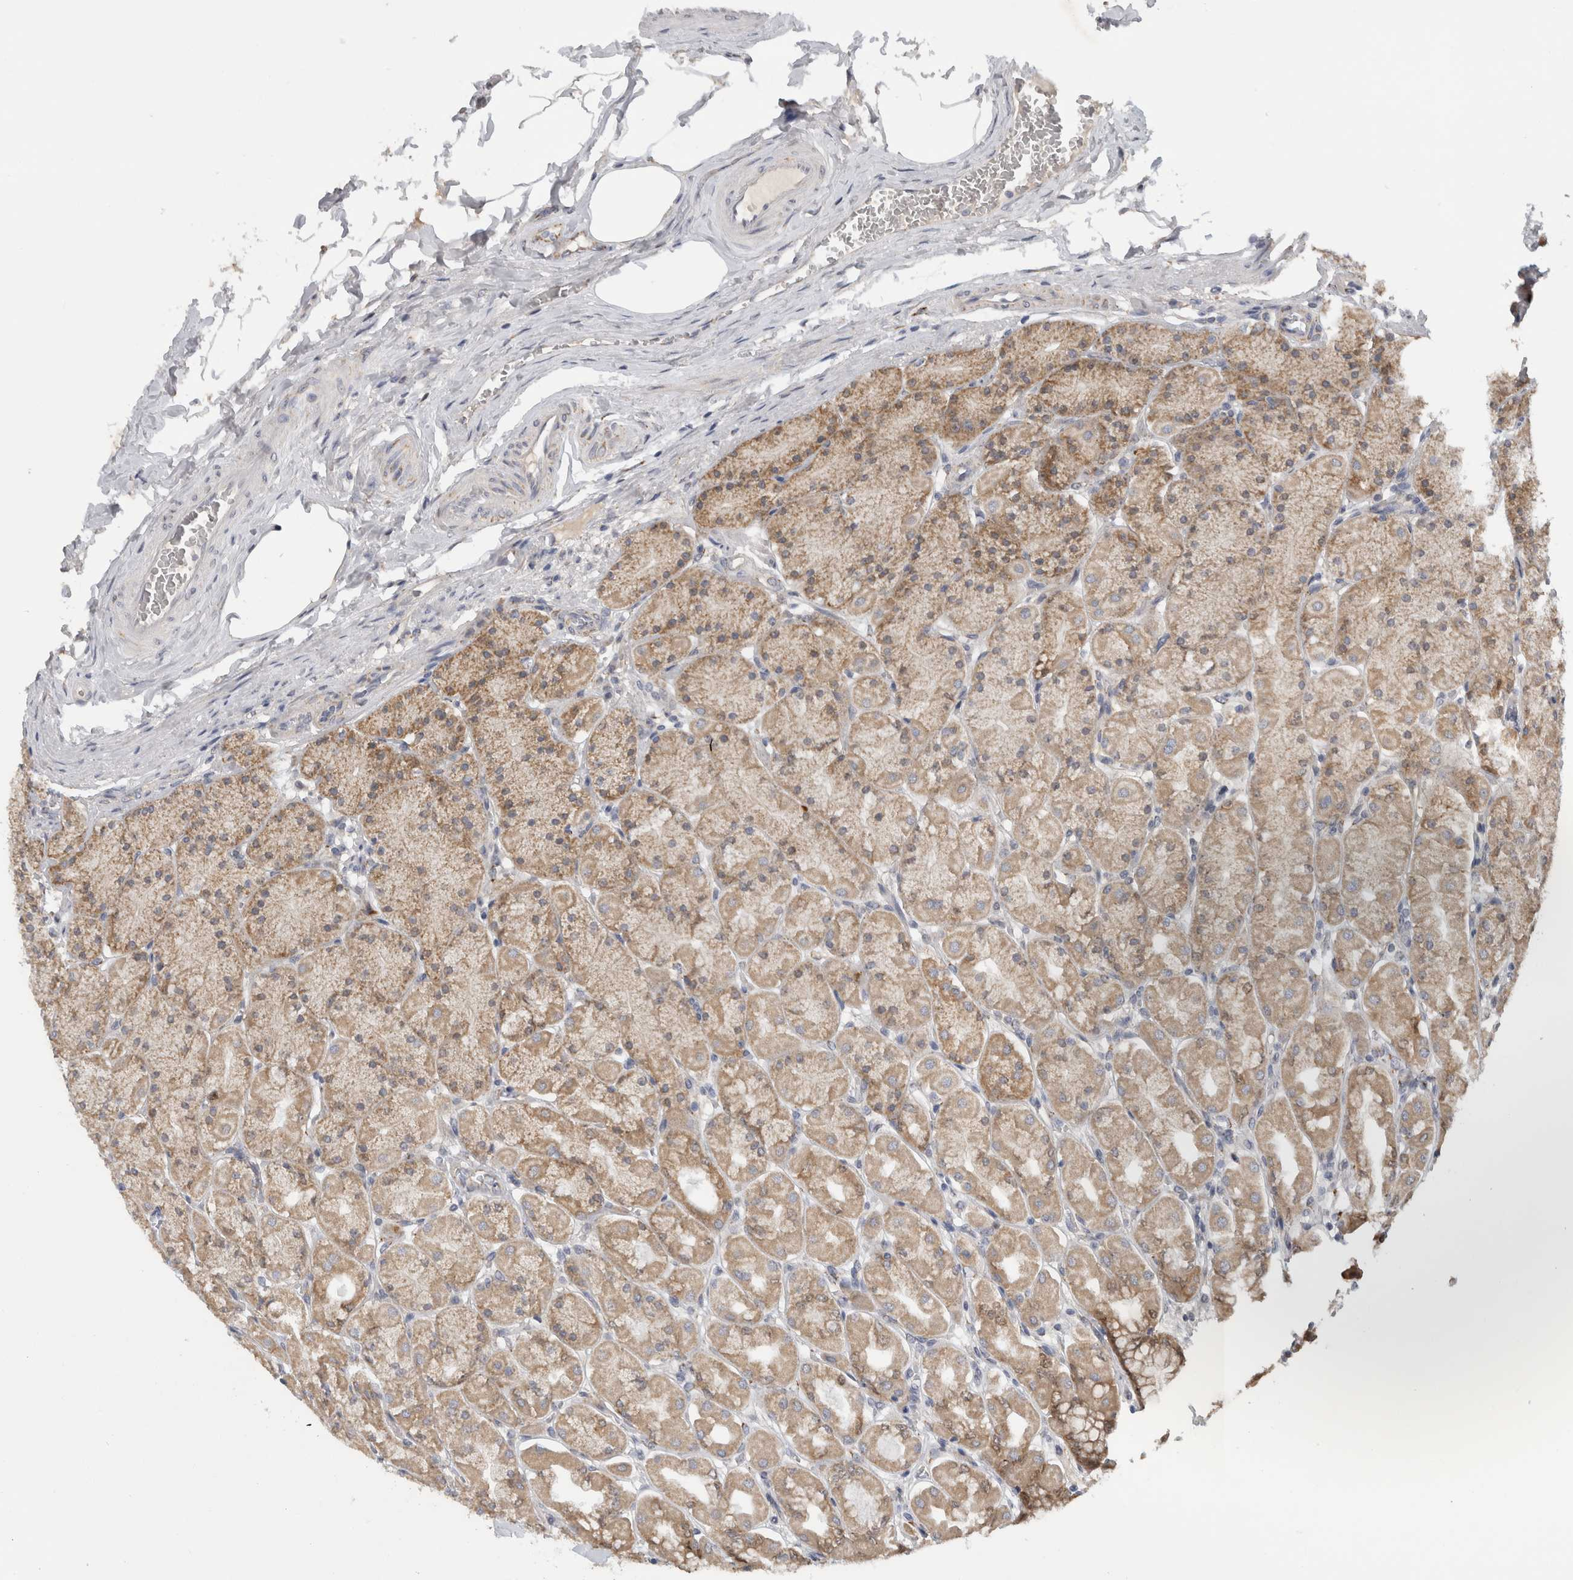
{"staining": {"intensity": "moderate", "quantity": ">75%", "location": "cytoplasmic/membranous,nuclear"}, "tissue": "stomach", "cell_type": "Glandular cells", "image_type": "normal", "snomed": [{"axis": "morphology", "description": "Normal tissue, NOS"}, {"axis": "topography", "description": "Stomach, upper"}], "caption": "Stomach stained for a protein (brown) demonstrates moderate cytoplasmic/membranous,nuclear positive expression in approximately >75% of glandular cells.", "gene": "DYRK2", "patient": {"sex": "female", "age": 56}}